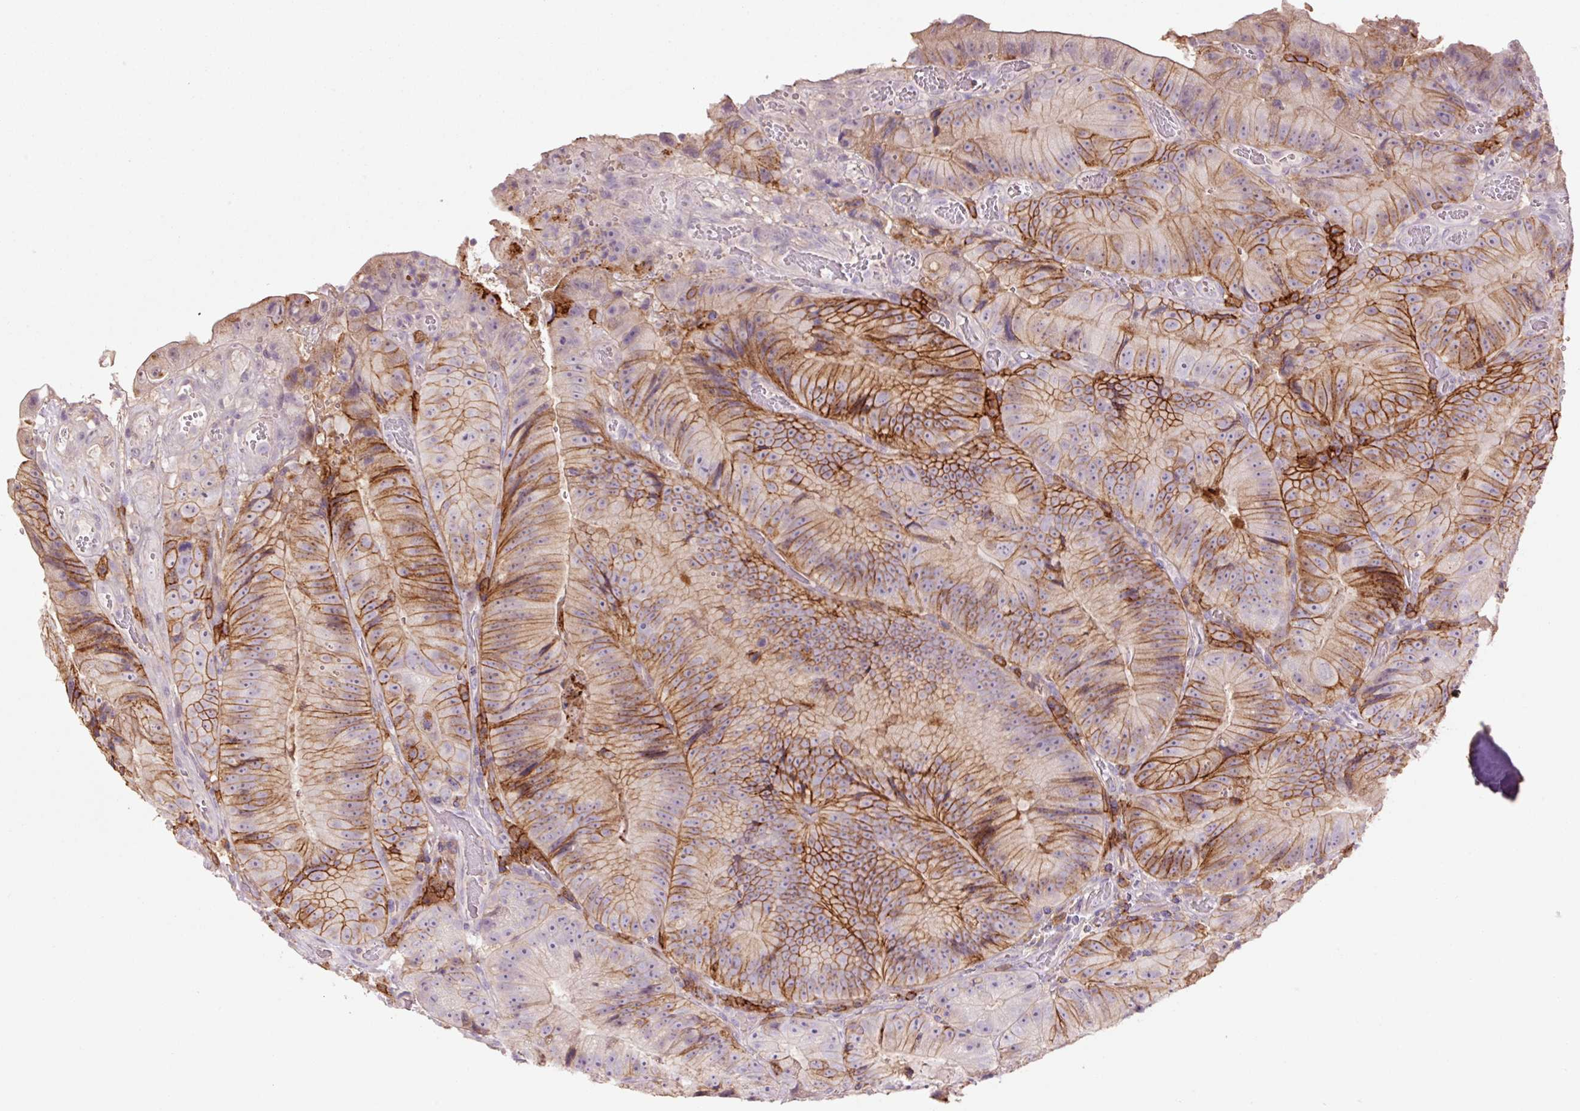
{"staining": {"intensity": "strong", "quantity": ">75%", "location": "cytoplasmic/membranous"}, "tissue": "colorectal cancer", "cell_type": "Tumor cells", "image_type": "cancer", "snomed": [{"axis": "morphology", "description": "Adenocarcinoma, NOS"}, {"axis": "topography", "description": "Colon"}], "caption": "This is a photomicrograph of immunohistochemistry staining of colorectal adenocarcinoma, which shows strong staining in the cytoplasmic/membranous of tumor cells.", "gene": "SLC1A4", "patient": {"sex": "female", "age": 86}}